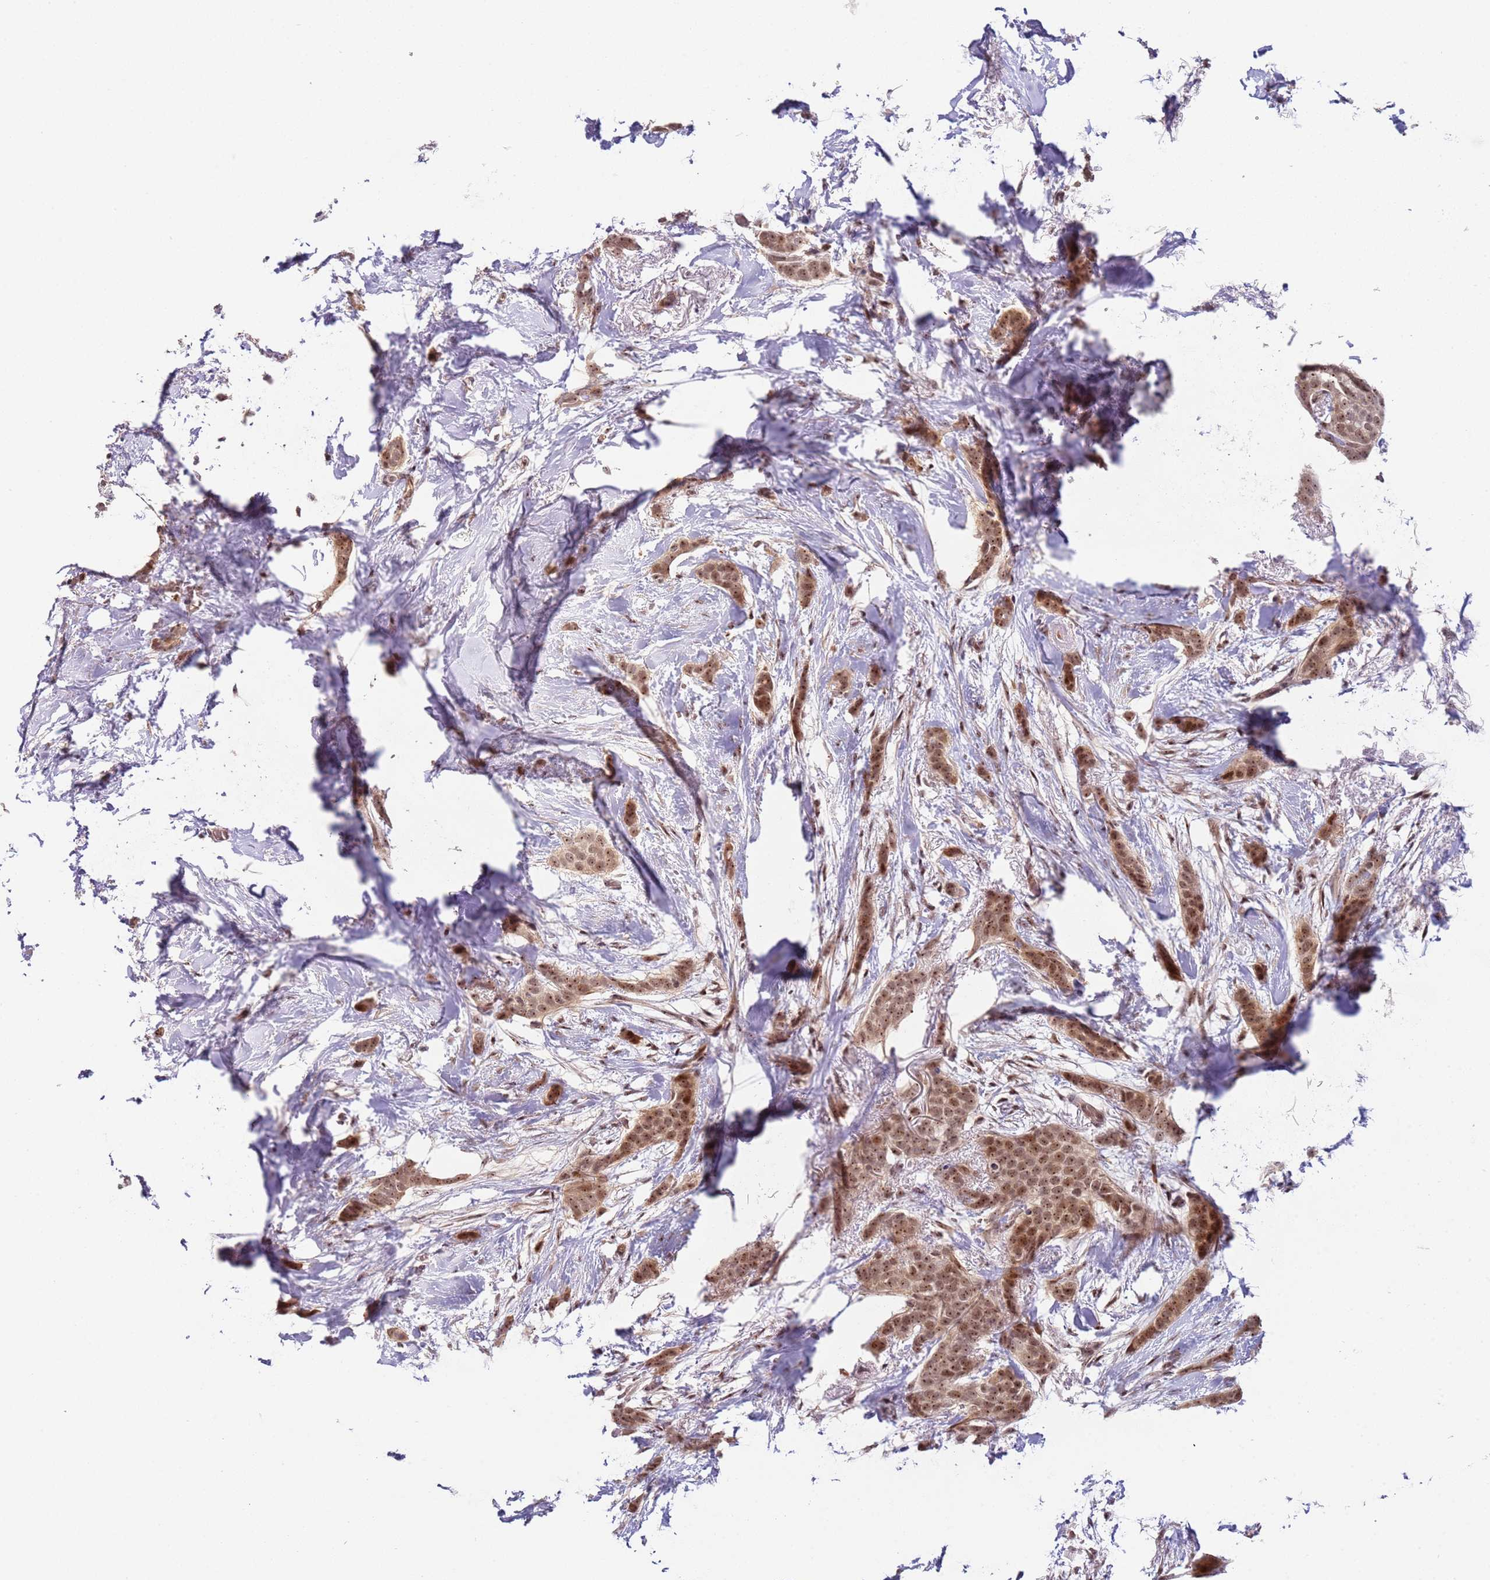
{"staining": {"intensity": "moderate", "quantity": ">75%", "location": "nuclear"}, "tissue": "breast cancer", "cell_type": "Tumor cells", "image_type": "cancer", "snomed": [{"axis": "morphology", "description": "Duct carcinoma"}, {"axis": "topography", "description": "Breast"}], "caption": "The image demonstrates a brown stain indicating the presence of a protein in the nuclear of tumor cells in breast cancer.", "gene": "LGALSL", "patient": {"sex": "female", "age": 72}}